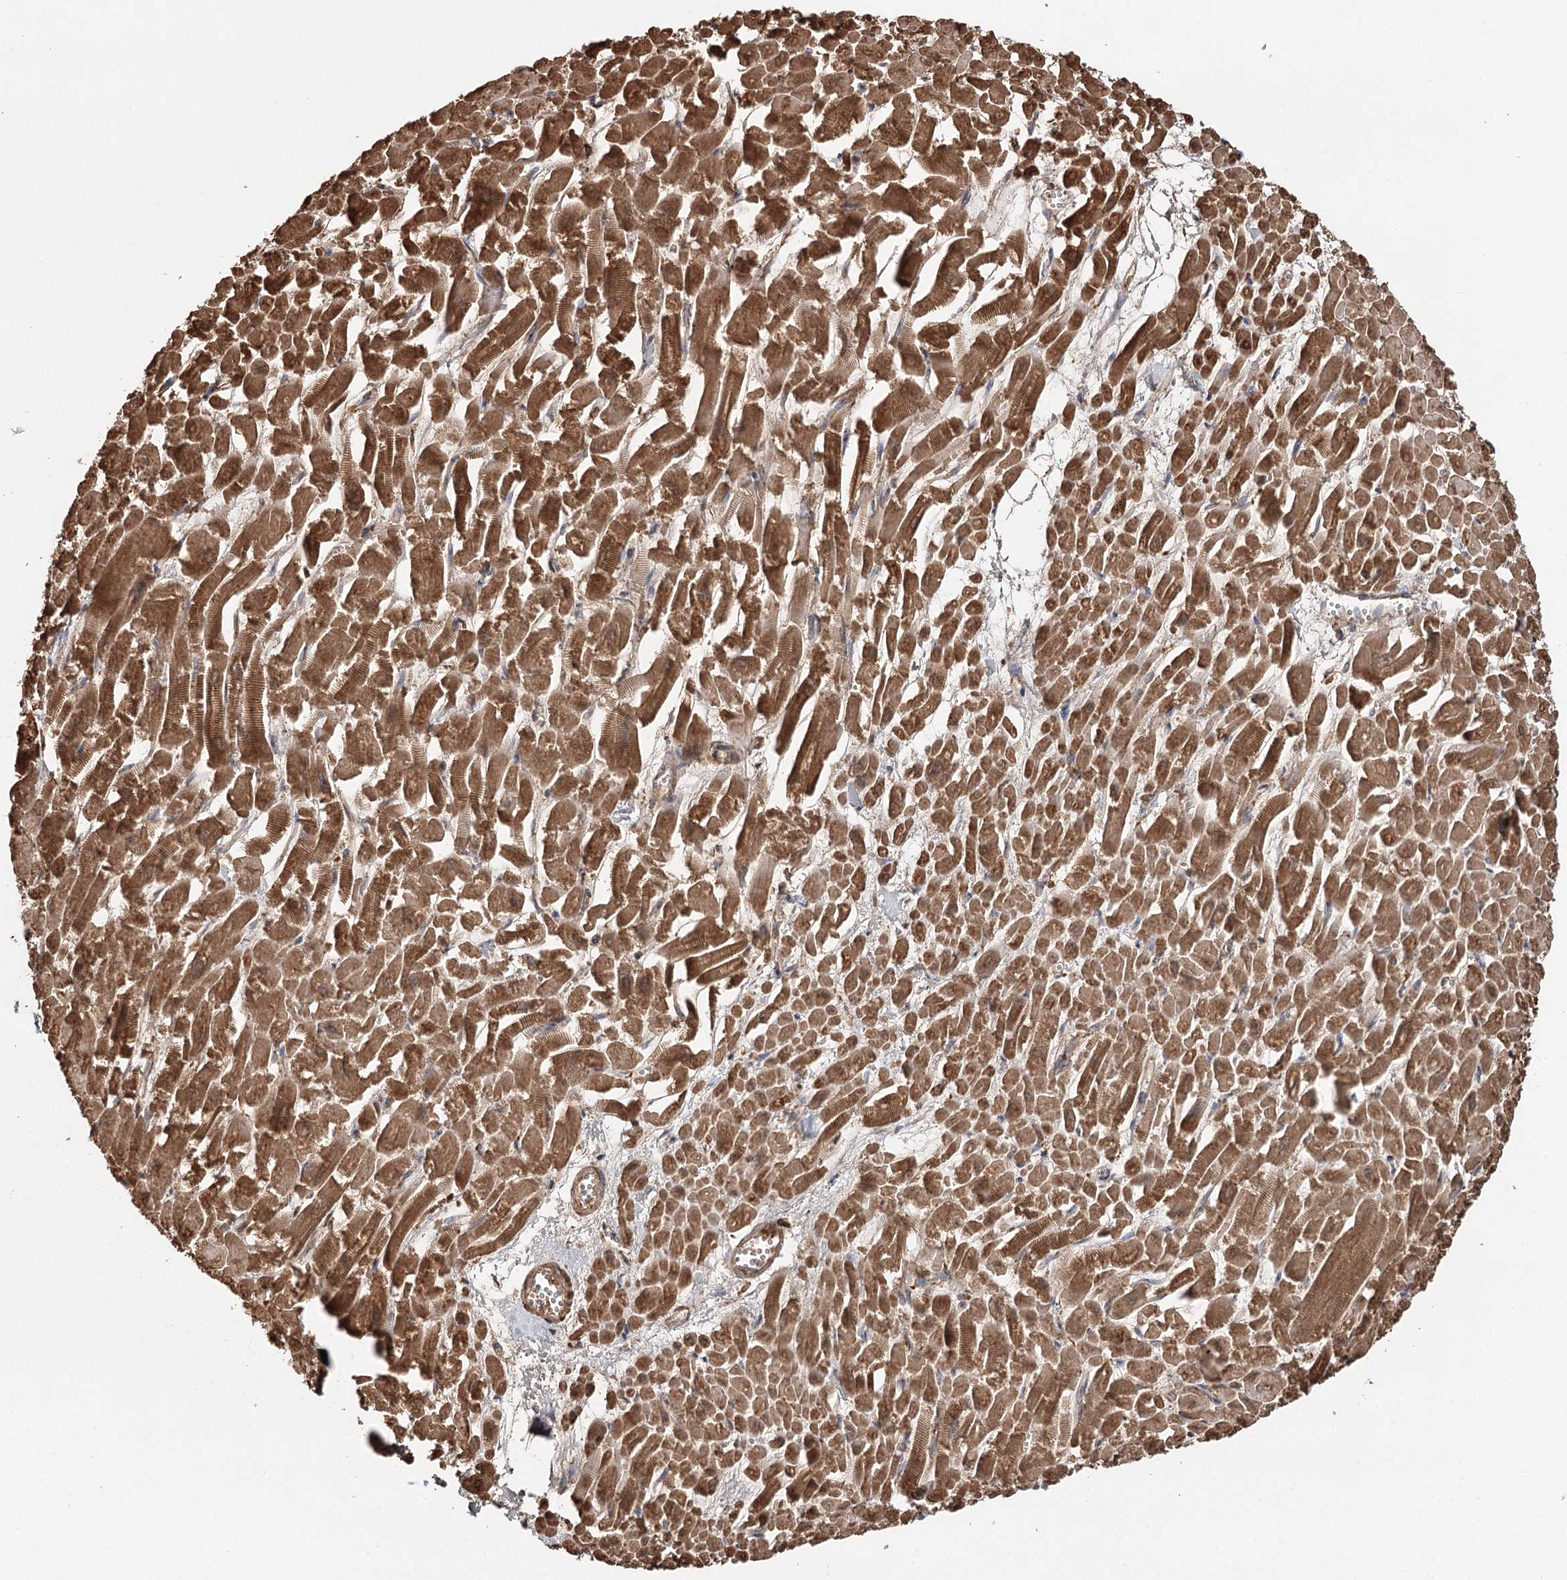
{"staining": {"intensity": "moderate", "quantity": ">75%", "location": "cytoplasmic/membranous"}, "tissue": "heart muscle", "cell_type": "Cardiomyocytes", "image_type": "normal", "snomed": [{"axis": "morphology", "description": "Normal tissue, NOS"}, {"axis": "topography", "description": "Heart"}], "caption": "A high-resolution photomicrograph shows IHC staining of benign heart muscle, which reveals moderate cytoplasmic/membranous staining in about >75% of cardiomyocytes.", "gene": "APH1A", "patient": {"sex": "male", "age": 54}}